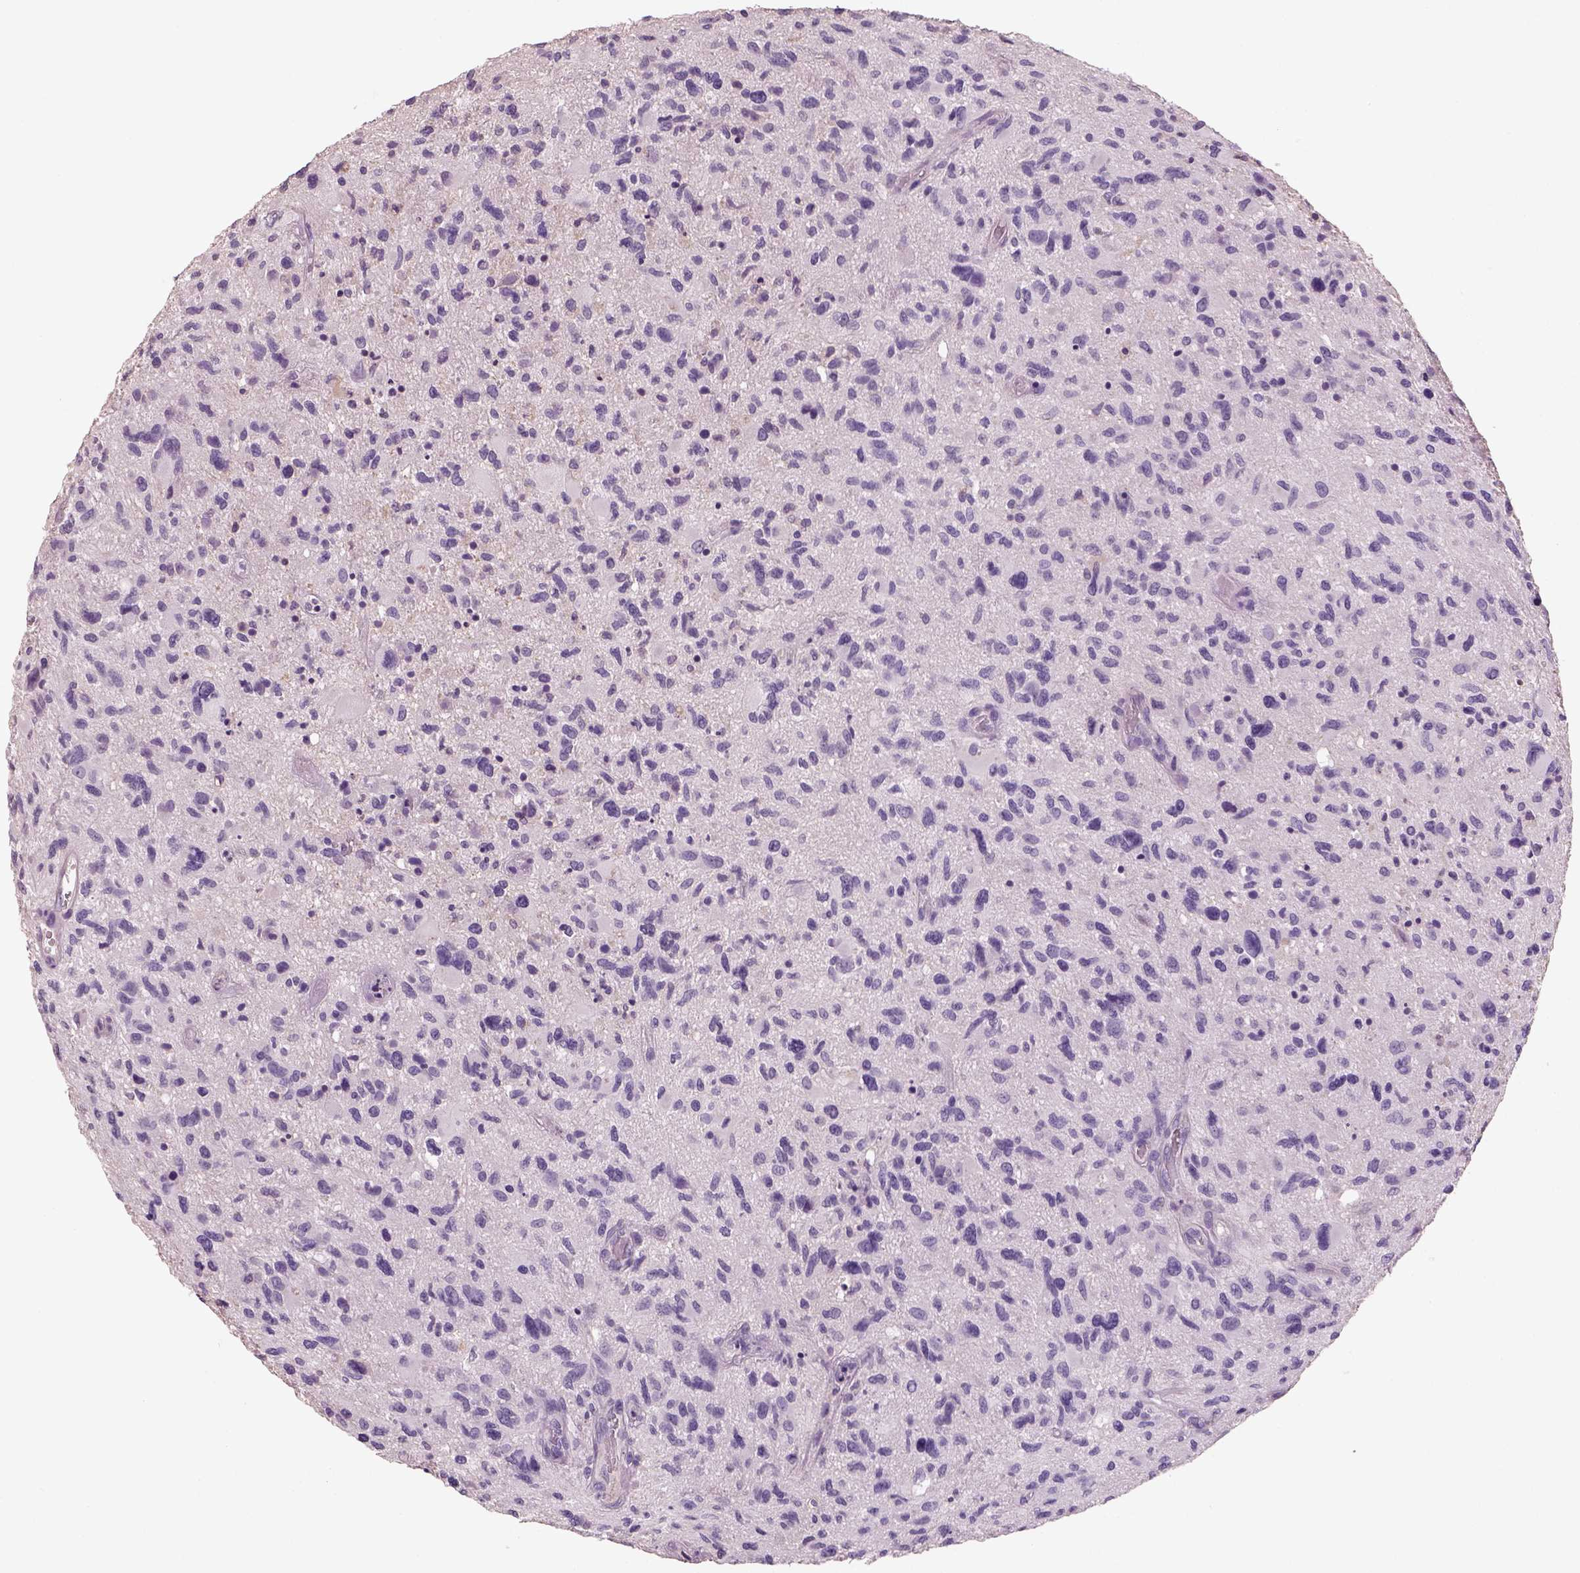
{"staining": {"intensity": "negative", "quantity": "none", "location": "none"}, "tissue": "glioma", "cell_type": "Tumor cells", "image_type": "cancer", "snomed": [{"axis": "morphology", "description": "Glioma, malignant, NOS"}, {"axis": "morphology", "description": "Glioma, malignant, High grade"}, {"axis": "topography", "description": "Brain"}], "caption": "This is a histopathology image of immunohistochemistry (IHC) staining of glioma (malignant), which shows no positivity in tumor cells.", "gene": "OTUD6A", "patient": {"sex": "female", "age": 71}}